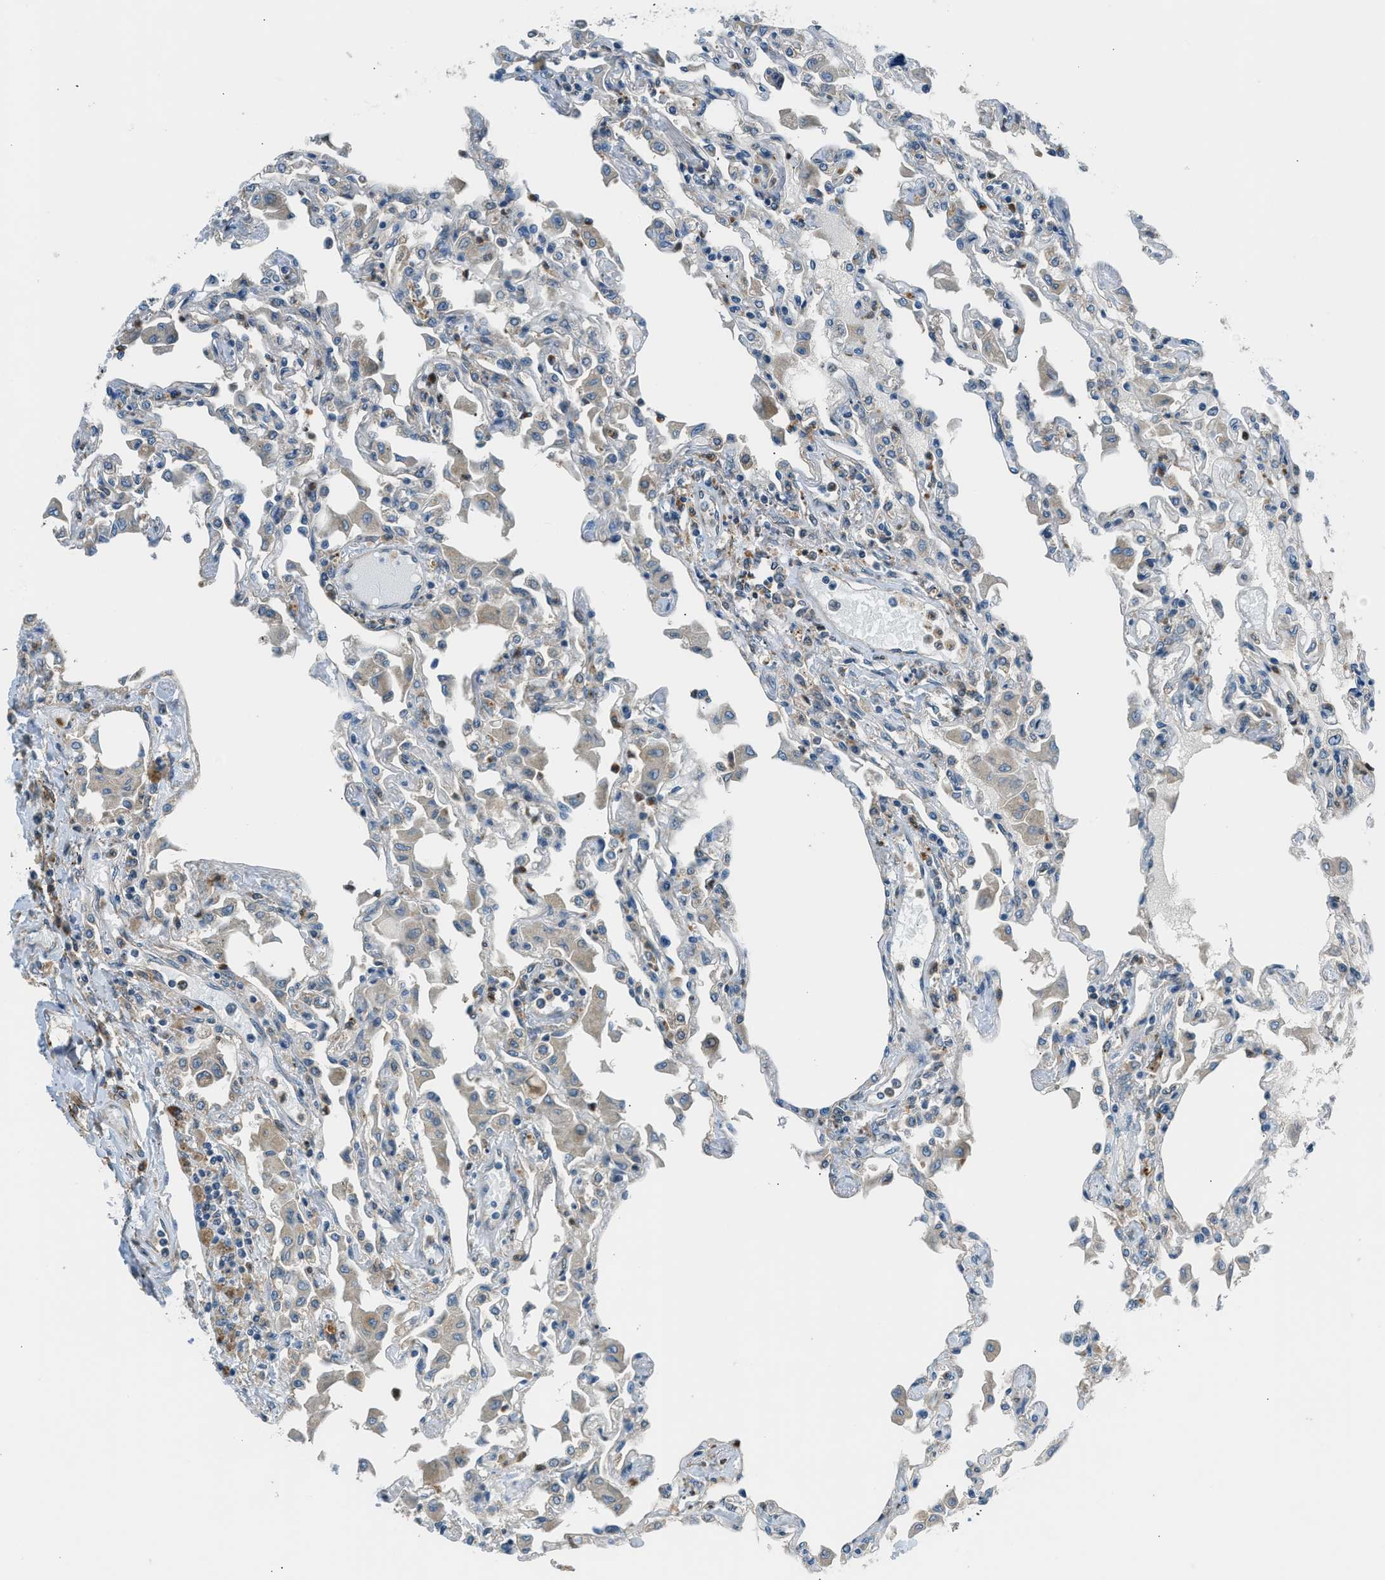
{"staining": {"intensity": "weak", "quantity": "<25%", "location": "cytoplasmic/membranous"}, "tissue": "lung", "cell_type": "Alveolar cells", "image_type": "normal", "snomed": [{"axis": "morphology", "description": "Normal tissue, NOS"}, {"axis": "topography", "description": "Bronchus"}, {"axis": "topography", "description": "Lung"}], "caption": "Immunohistochemistry (IHC) micrograph of normal lung: human lung stained with DAB (3,3'-diaminobenzidine) shows no significant protein positivity in alveolar cells.", "gene": "EDARADD", "patient": {"sex": "female", "age": 49}}